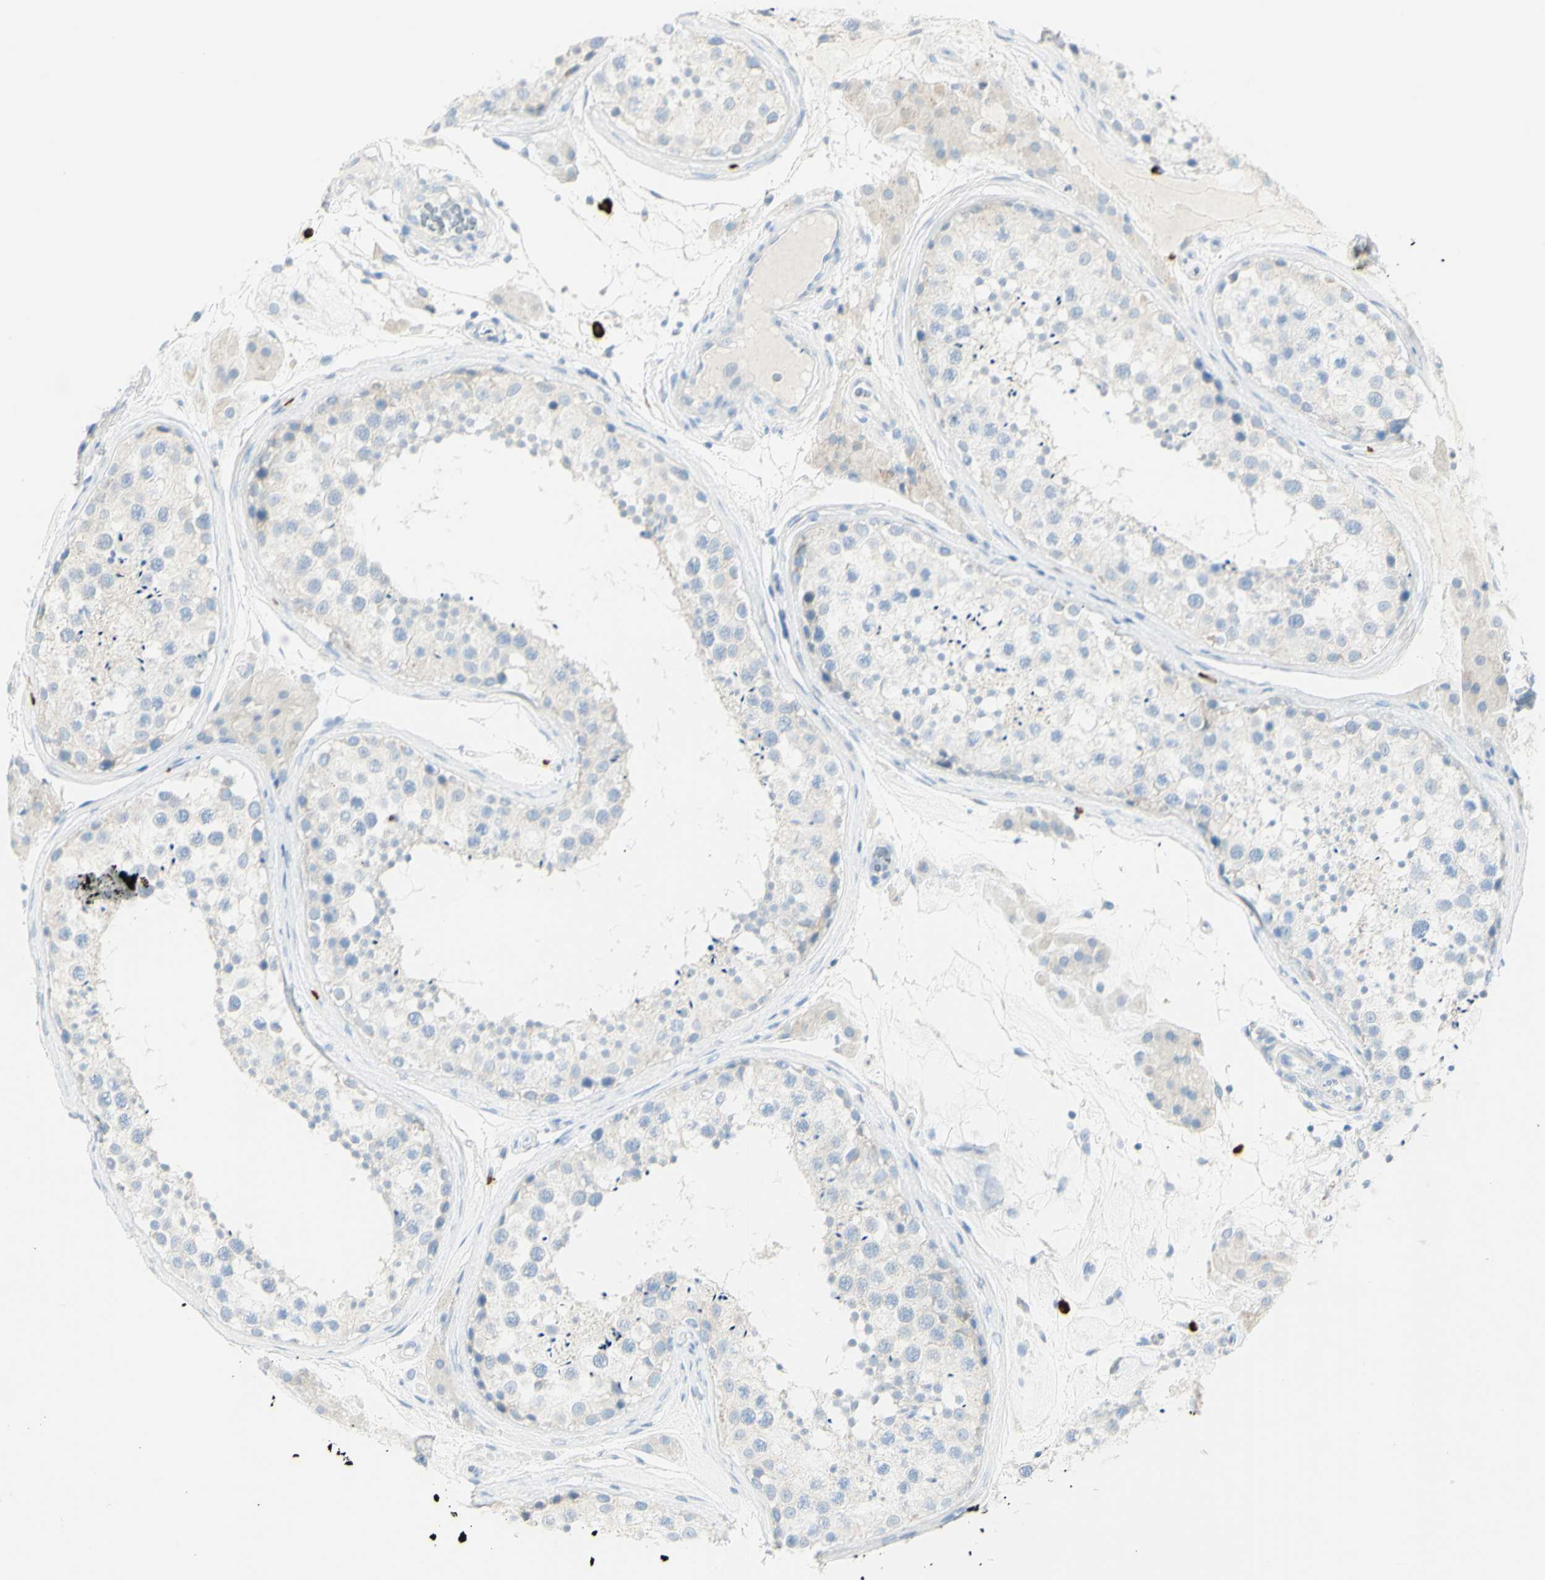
{"staining": {"intensity": "weak", "quantity": "<25%", "location": "cytoplasmic/membranous"}, "tissue": "testis", "cell_type": "Cells in seminiferous ducts", "image_type": "normal", "snomed": [{"axis": "morphology", "description": "Normal tissue, NOS"}, {"axis": "topography", "description": "Testis"}], "caption": "Immunohistochemistry (IHC) photomicrograph of normal testis: human testis stained with DAB displays no significant protein expression in cells in seminiferous ducts.", "gene": "LETM1", "patient": {"sex": "male", "age": 46}}